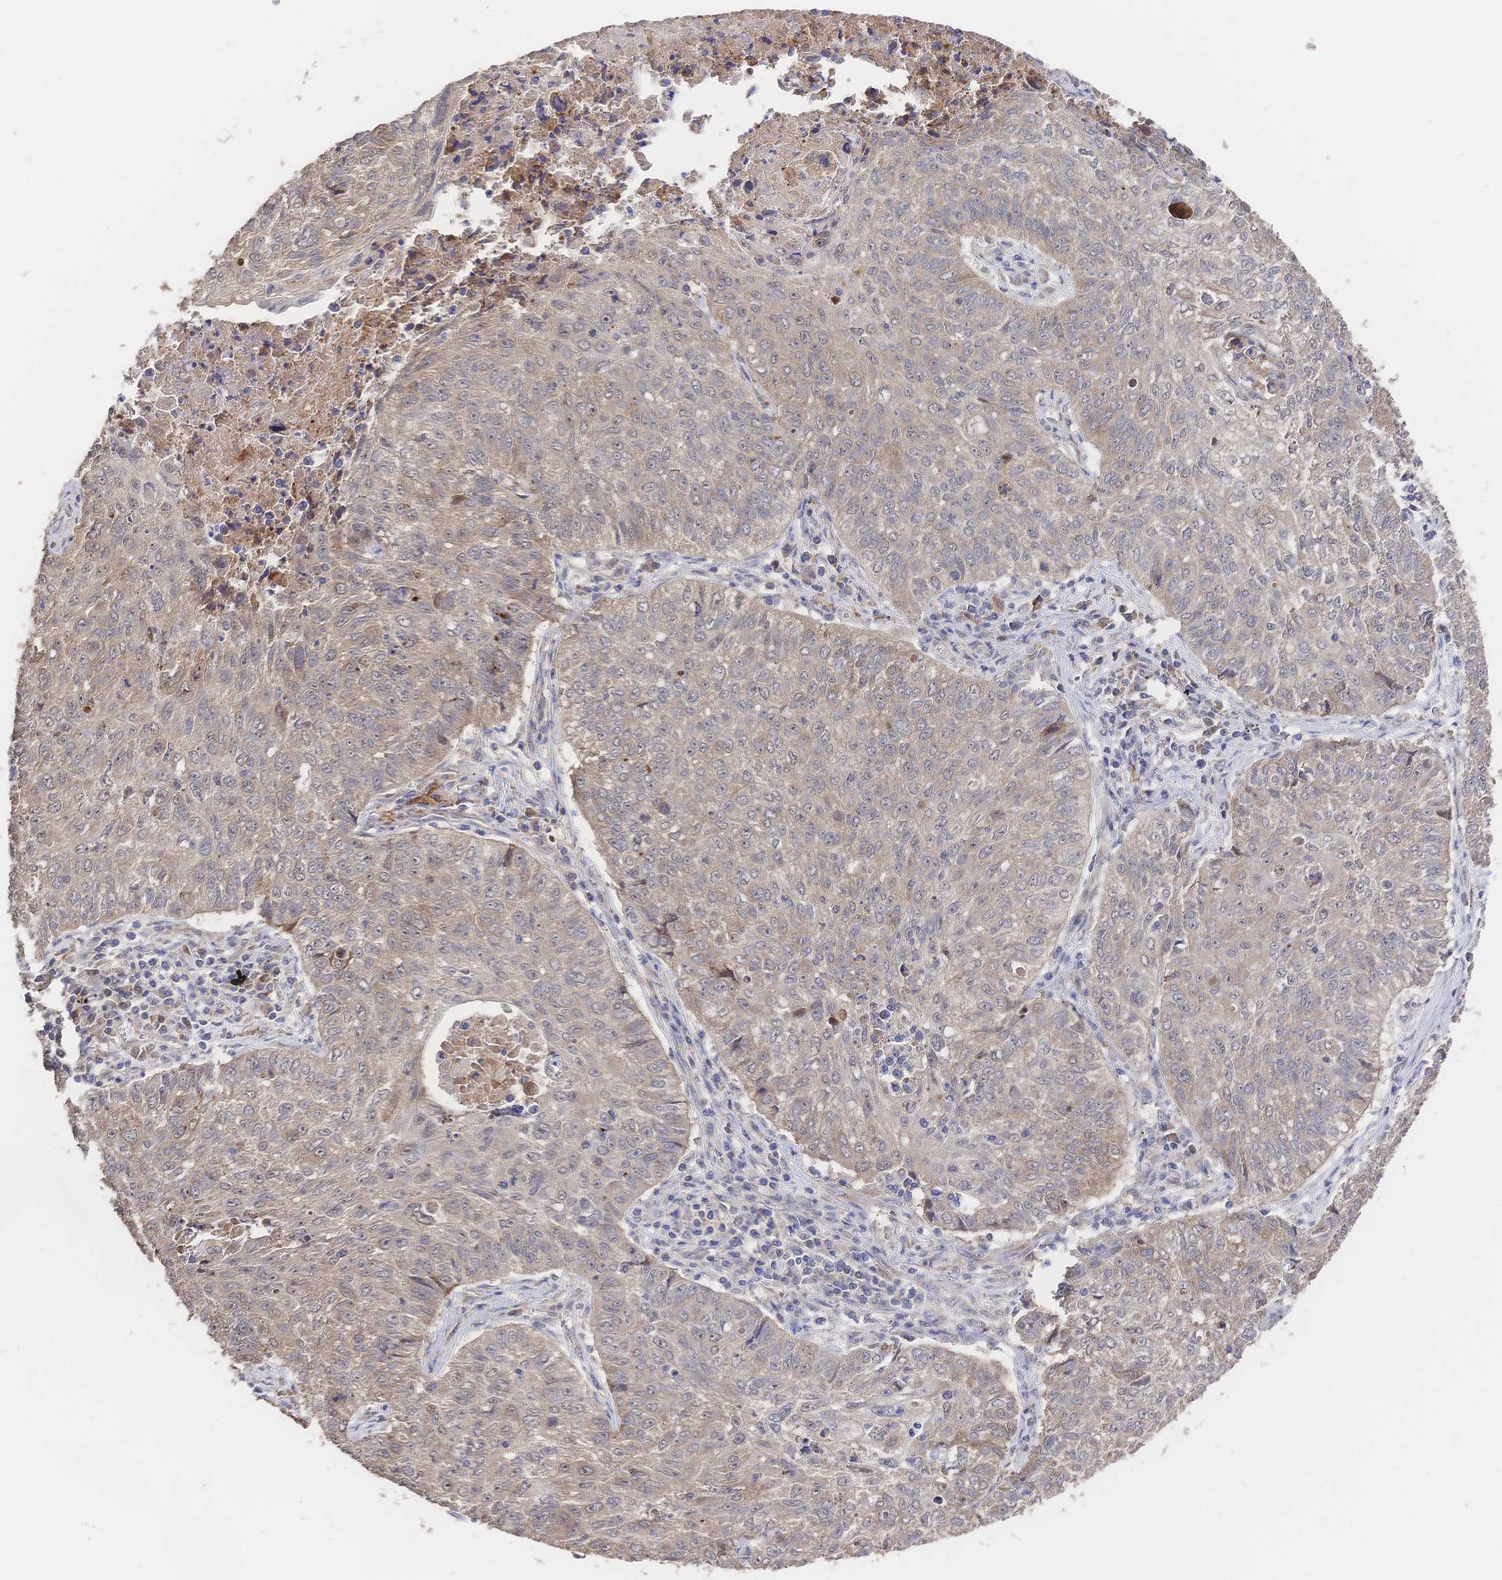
{"staining": {"intensity": "moderate", "quantity": "25%-75%", "location": "cytoplasmic/membranous"}, "tissue": "lung cancer", "cell_type": "Tumor cells", "image_type": "cancer", "snomed": [{"axis": "morphology", "description": "Normal morphology"}, {"axis": "morphology", "description": "Aneuploidy"}, {"axis": "morphology", "description": "Squamous cell carcinoma, NOS"}, {"axis": "topography", "description": "Lymph node"}, {"axis": "topography", "description": "Lung"}], "caption": "Immunohistochemistry of human aneuploidy (lung) exhibits medium levels of moderate cytoplasmic/membranous positivity in about 25%-75% of tumor cells. (IHC, brightfield microscopy, high magnification).", "gene": "DNAJA4", "patient": {"sex": "female", "age": 76}}